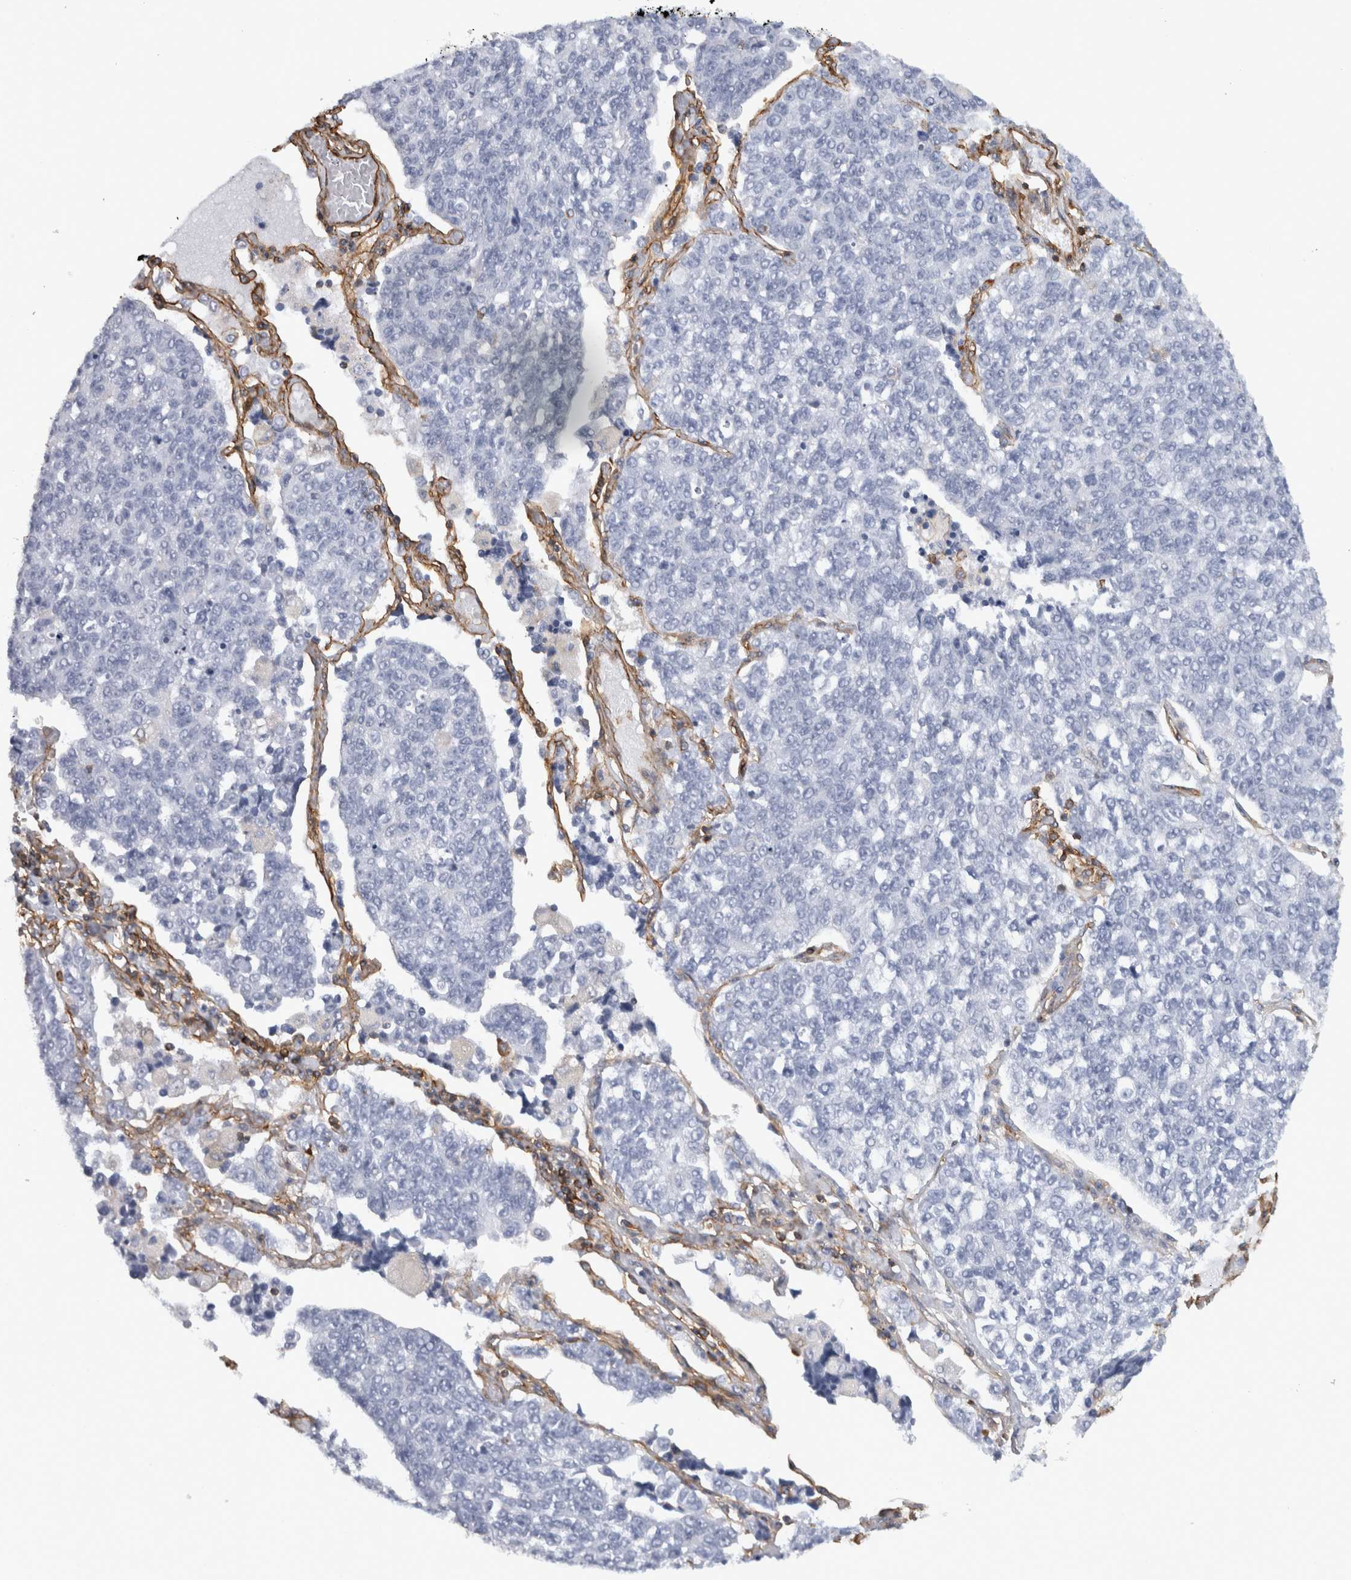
{"staining": {"intensity": "negative", "quantity": "none", "location": "none"}, "tissue": "lung cancer", "cell_type": "Tumor cells", "image_type": "cancer", "snomed": [{"axis": "morphology", "description": "Adenocarcinoma, NOS"}, {"axis": "topography", "description": "Lung"}], "caption": "The histopathology image shows no staining of tumor cells in lung cancer.", "gene": "AHNAK", "patient": {"sex": "male", "age": 49}}